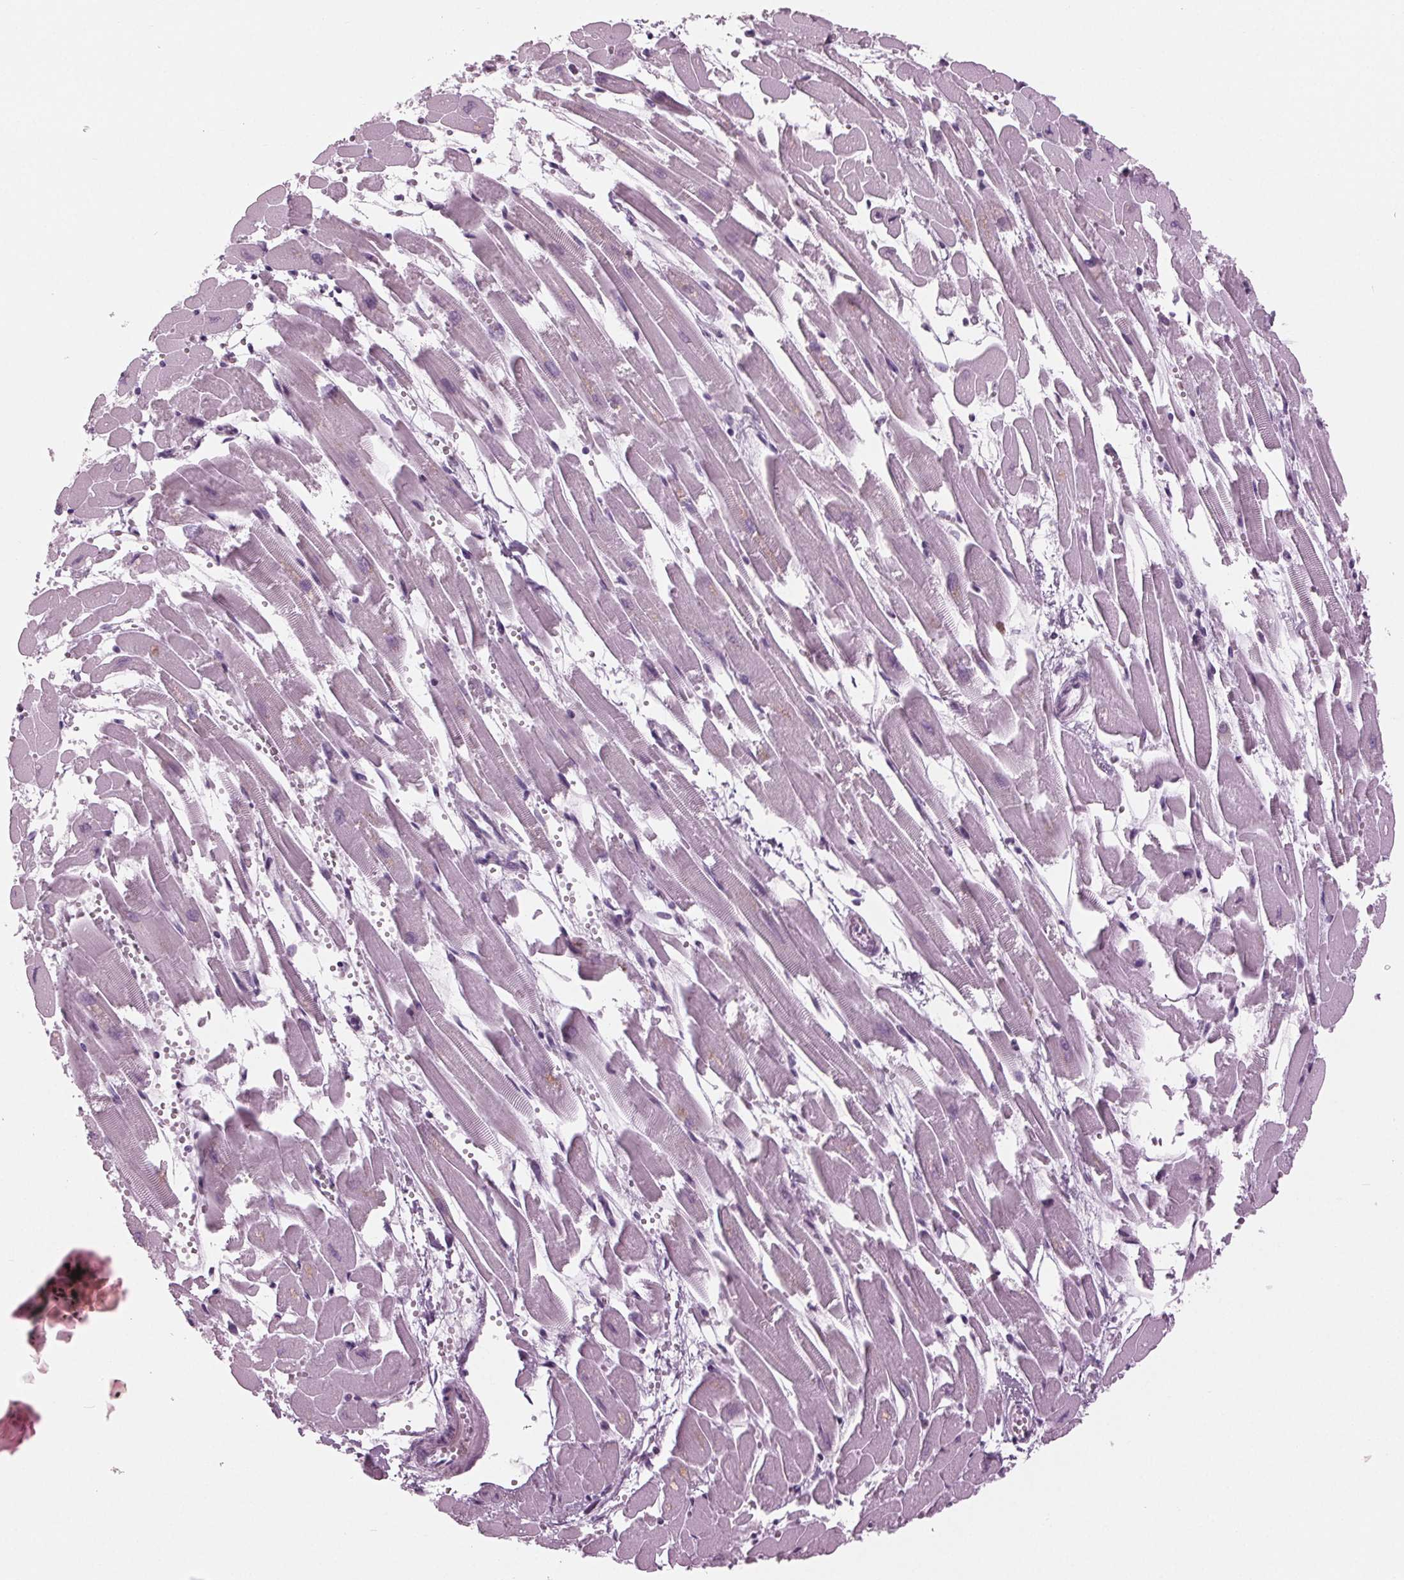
{"staining": {"intensity": "negative", "quantity": "none", "location": "none"}, "tissue": "heart muscle", "cell_type": "Cardiomyocytes", "image_type": "normal", "snomed": [{"axis": "morphology", "description": "Normal tissue, NOS"}, {"axis": "topography", "description": "Heart"}], "caption": "Cardiomyocytes are negative for brown protein staining in unremarkable heart muscle. Nuclei are stained in blue.", "gene": "BTLA", "patient": {"sex": "female", "age": 52}}